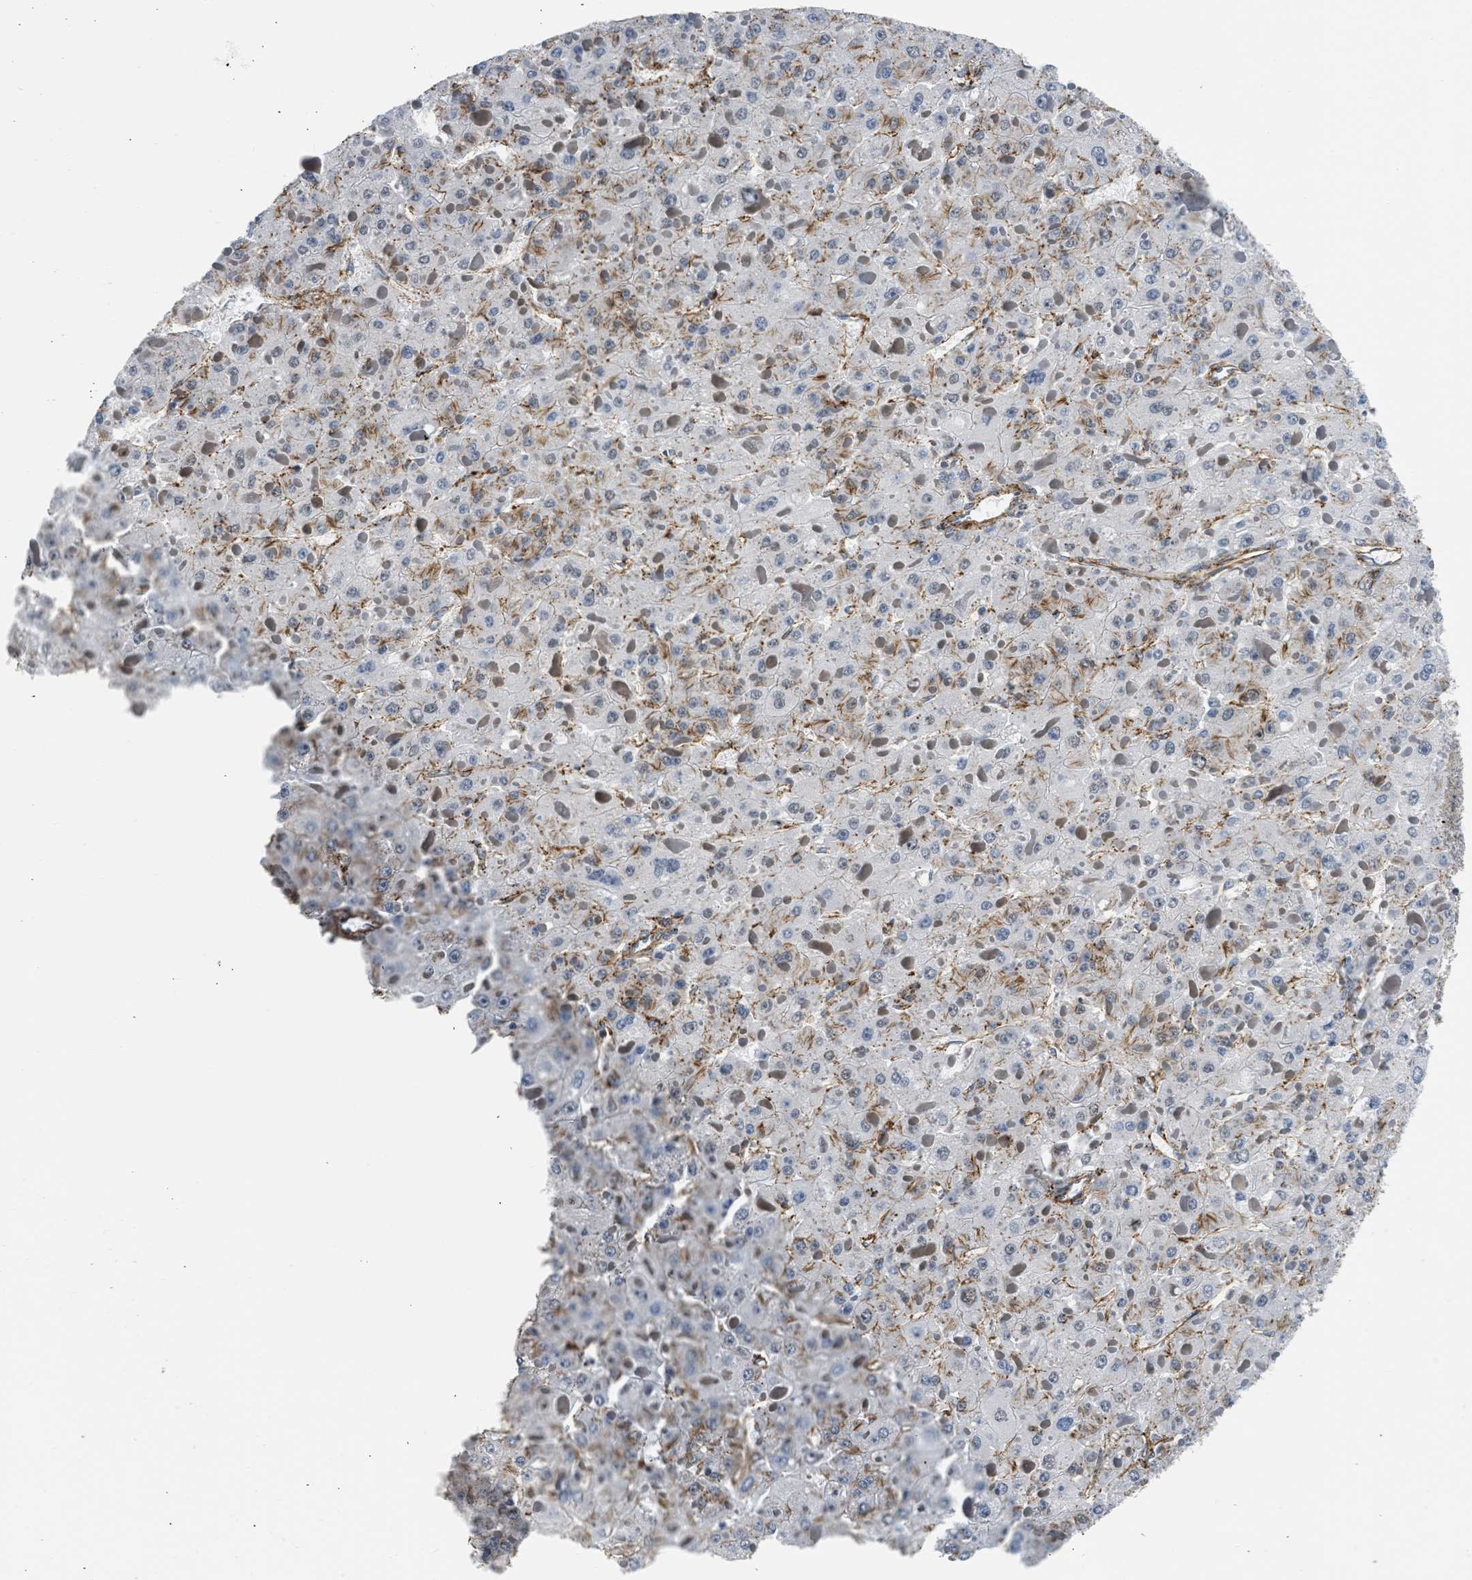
{"staining": {"intensity": "moderate", "quantity": "<25%", "location": "cytoplasmic/membranous"}, "tissue": "liver cancer", "cell_type": "Tumor cells", "image_type": "cancer", "snomed": [{"axis": "morphology", "description": "Carcinoma, Hepatocellular, NOS"}, {"axis": "topography", "description": "Liver"}], "caption": "IHC histopathology image of human liver hepatocellular carcinoma stained for a protein (brown), which reveals low levels of moderate cytoplasmic/membranous positivity in approximately <25% of tumor cells.", "gene": "SEPTIN2", "patient": {"sex": "female", "age": 73}}